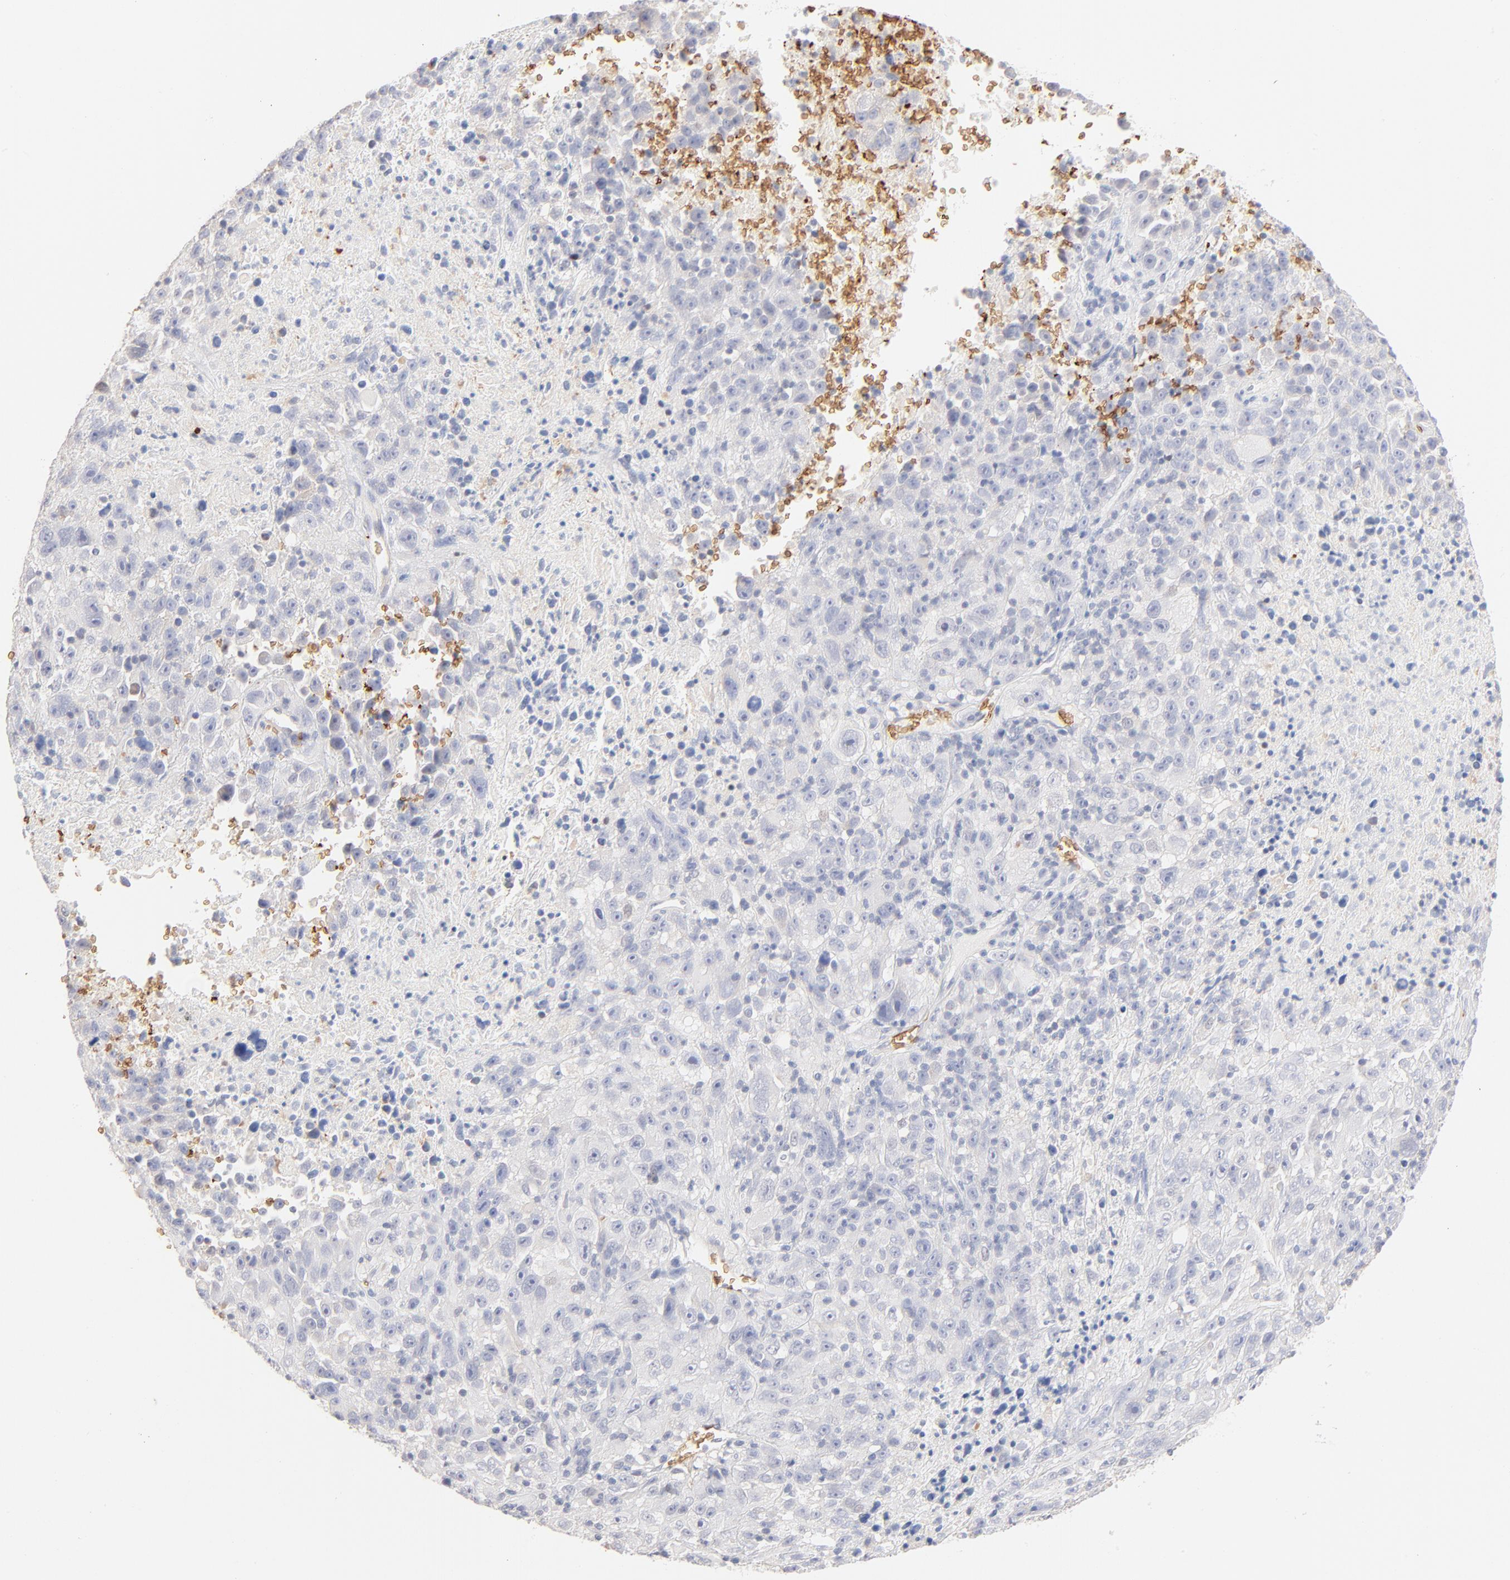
{"staining": {"intensity": "negative", "quantity": "none", "location": "none"}, "tissue": "melanoma", "cell_type": "Tumor cells", "image_type": "cancer", "snomed": [{"axis": "morphology", "description": "Malignant melanoma, Metastatic site"}, {"axis": "topography", "description": "Cerebral cortex"}], "caption": "IHC of malignant melanoma (metastatic site) reveals no positivity in tumor cells.", "gene": "SPTB", "patient": {"sex": "female", "age": 52}}